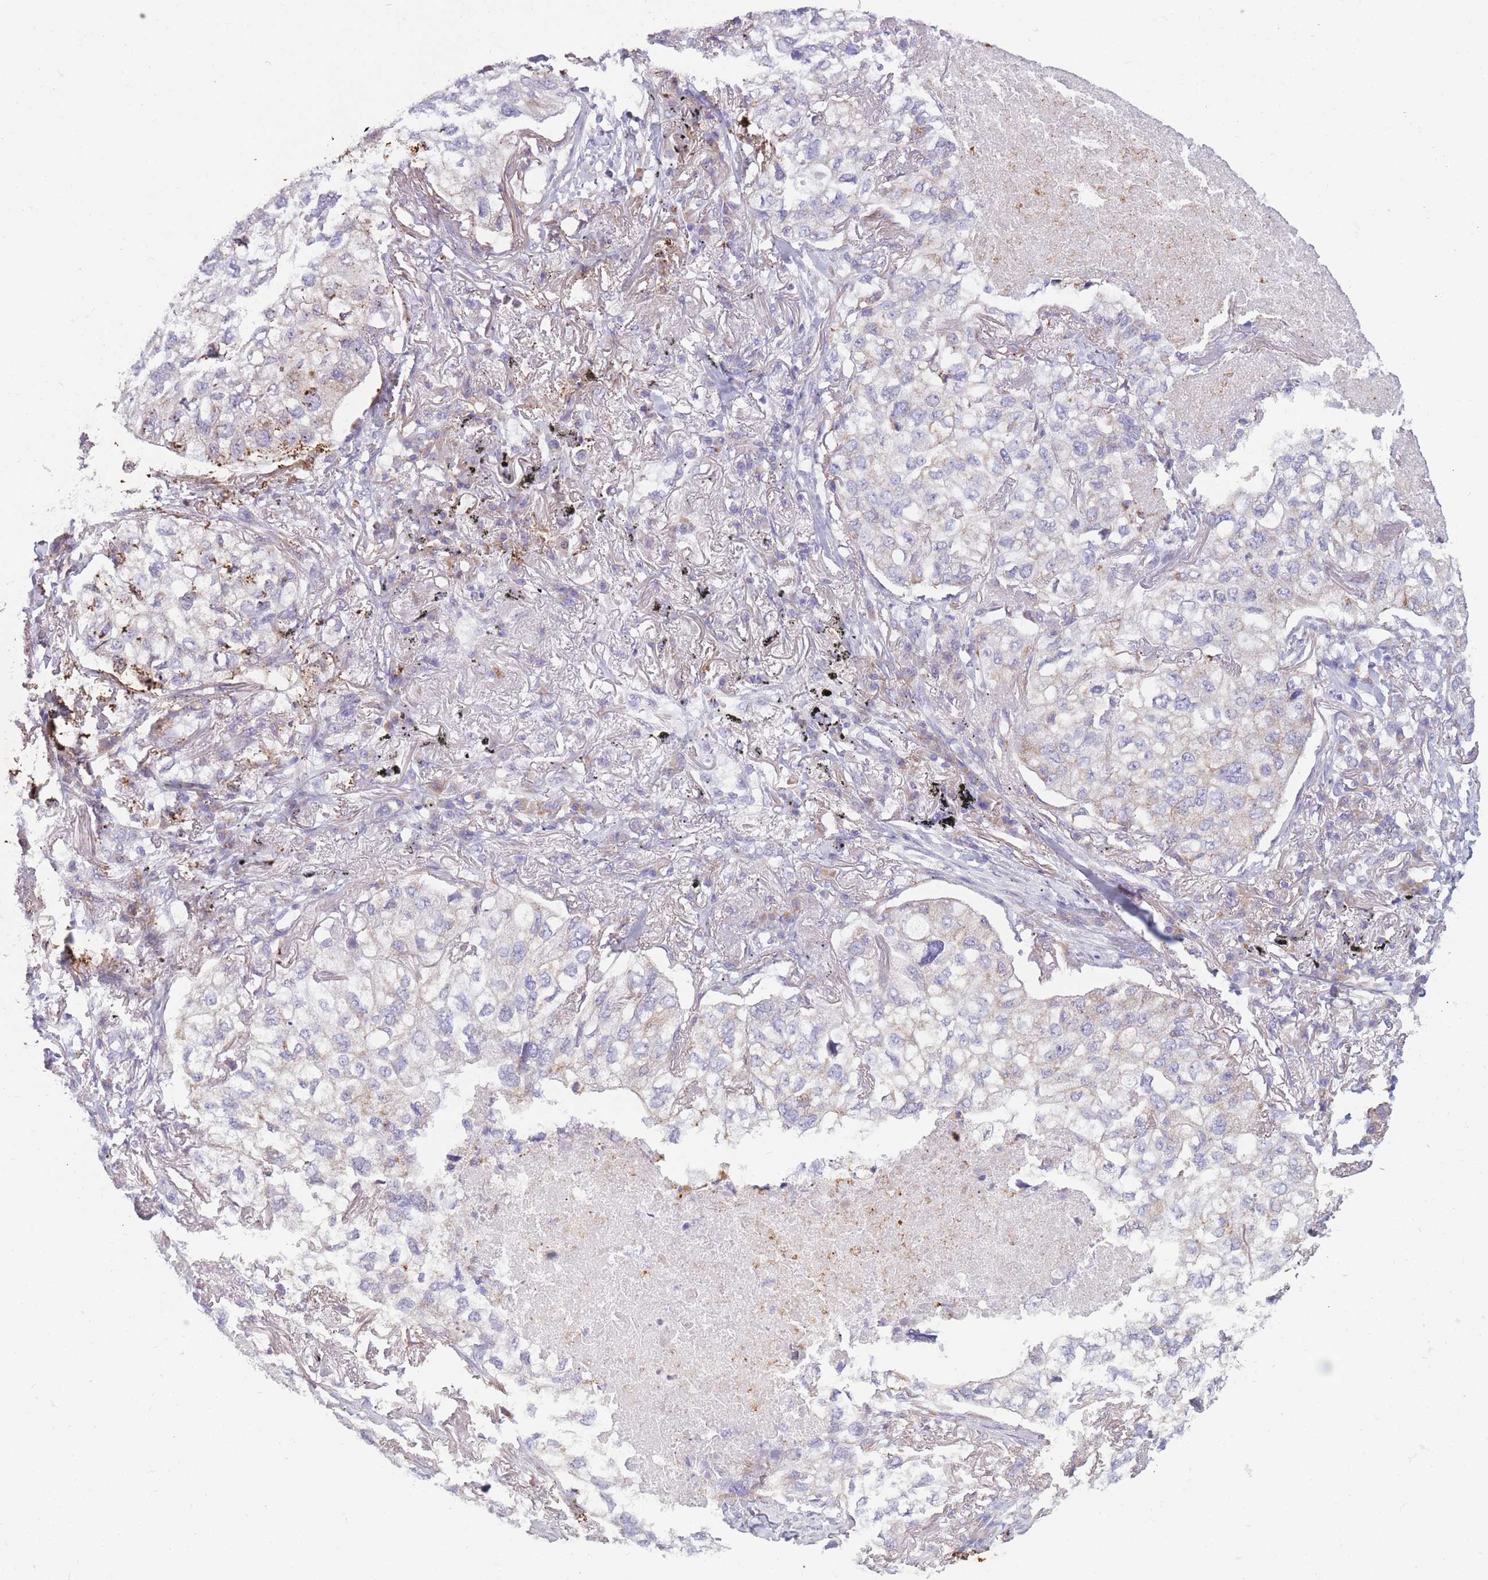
{"staining": {"intensity": "negative", "quantity": "none", "location": "none"}, "tissue": "lung cancer", "cell_type": "Tumor cells", "image_type": "cancer", "snomed": [{"axis": "morphology", "description": "Adenocarcinoma, NOS"}, {"axis": "topography", "description": "Lung"}], "caption": "High power microscopy histopathology image of an immunohistochemistry micrograph of adenocarcinoma (lung), revealing no significant expression in tumor cells. (DAB immunohistochemistry with hematoxylin counter stain).", "gene": "COL27A1", "patient": {"sex": "male", "age": 65}}